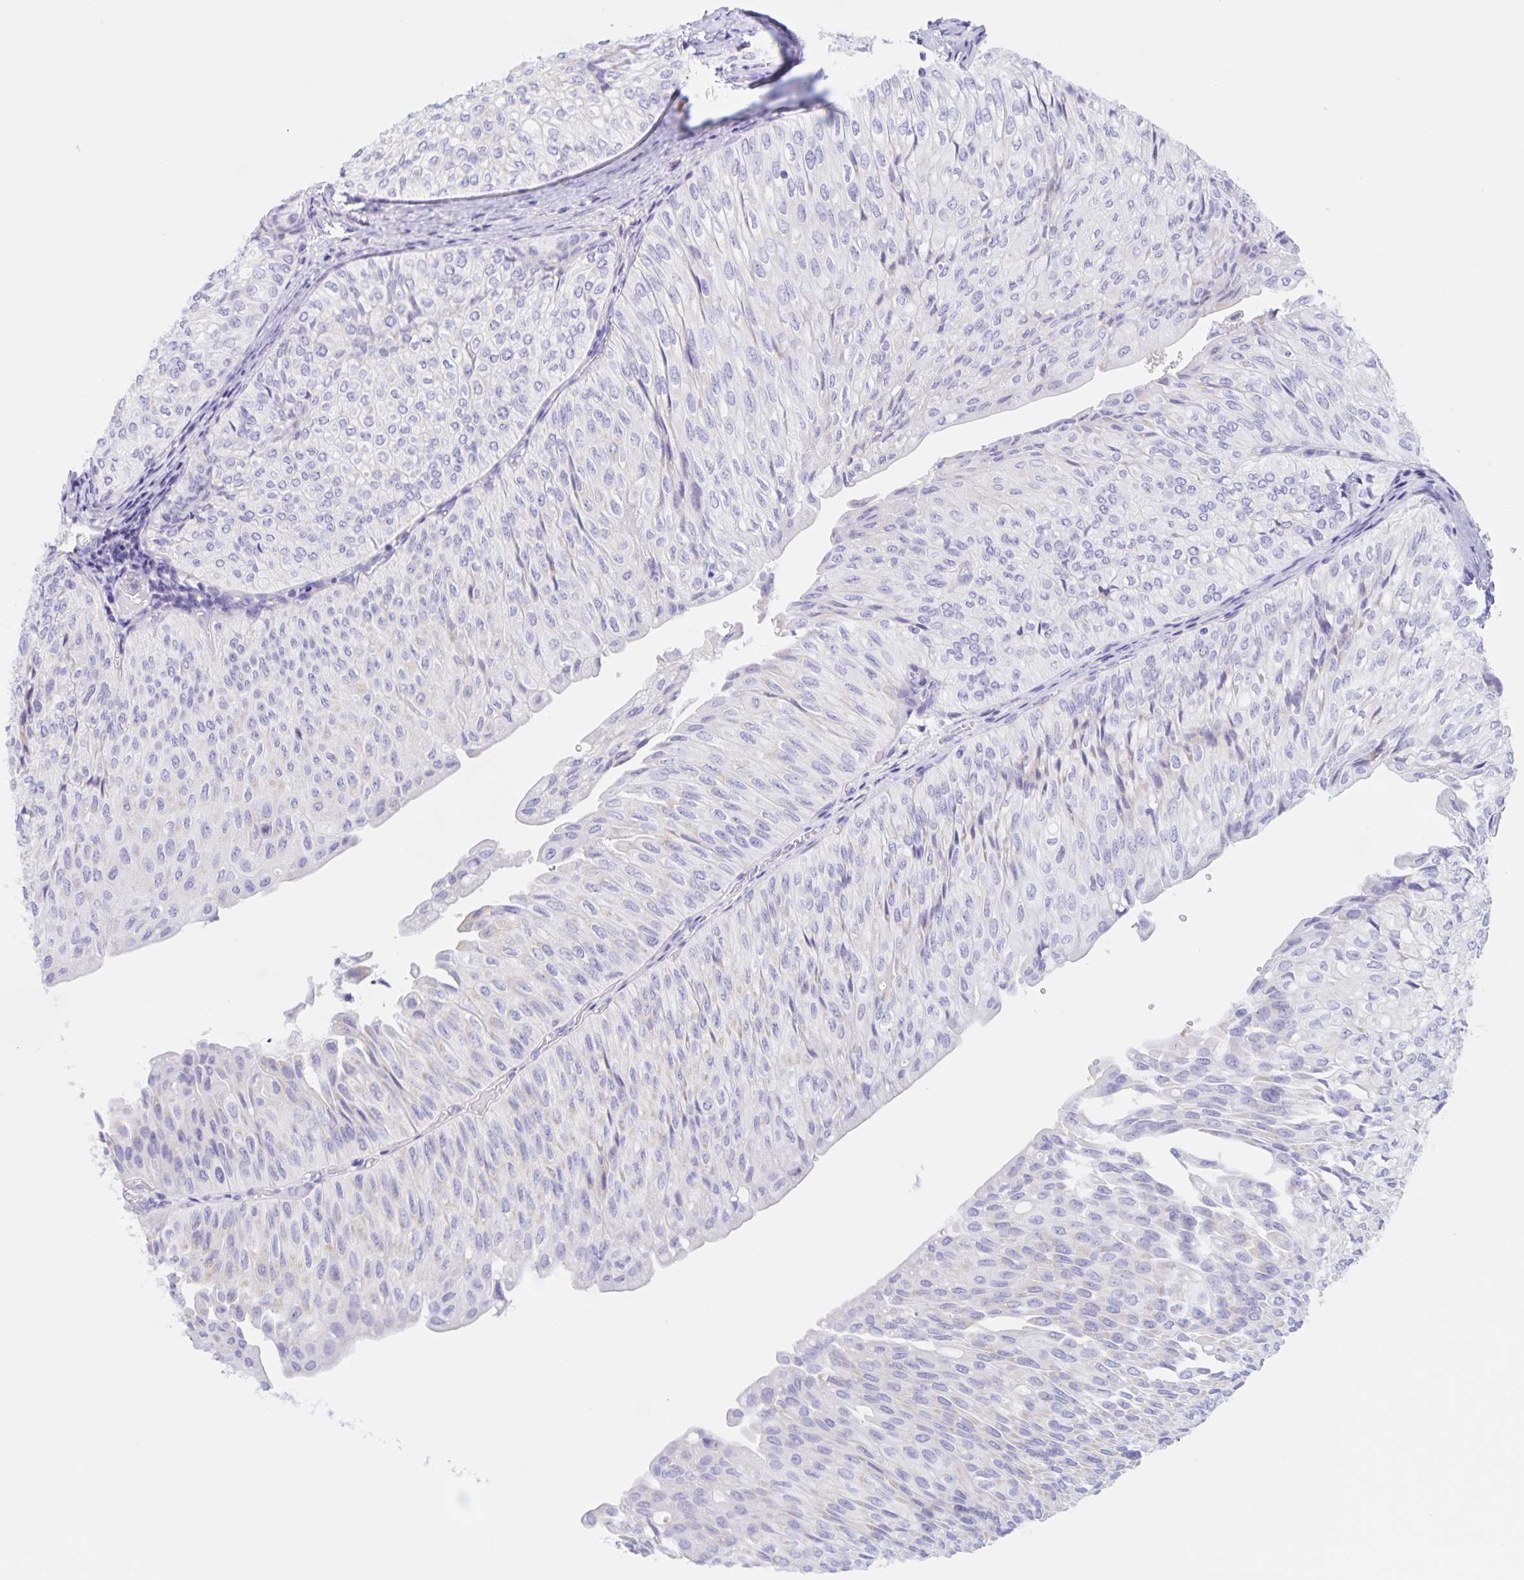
{"staining": {"intensity": "negative", "quantity": "none", "location": "none"}, "tissue": "urothelial cancer", "cell_type": "Tumor cells", "image_type": "cancer", "snomed": [{"axis": "morphology", "description": "Urothelial carcinoma, NOS"}, {"axis": "topography", "description": "Urinary bladder"}], "caption": "Immunohistochemistry (IHC) of human transitional cell carcinoma reveals no staining in tumor cells.", "gene": "CATSPER4", "patient": {"sex": "male", "age": 62}}